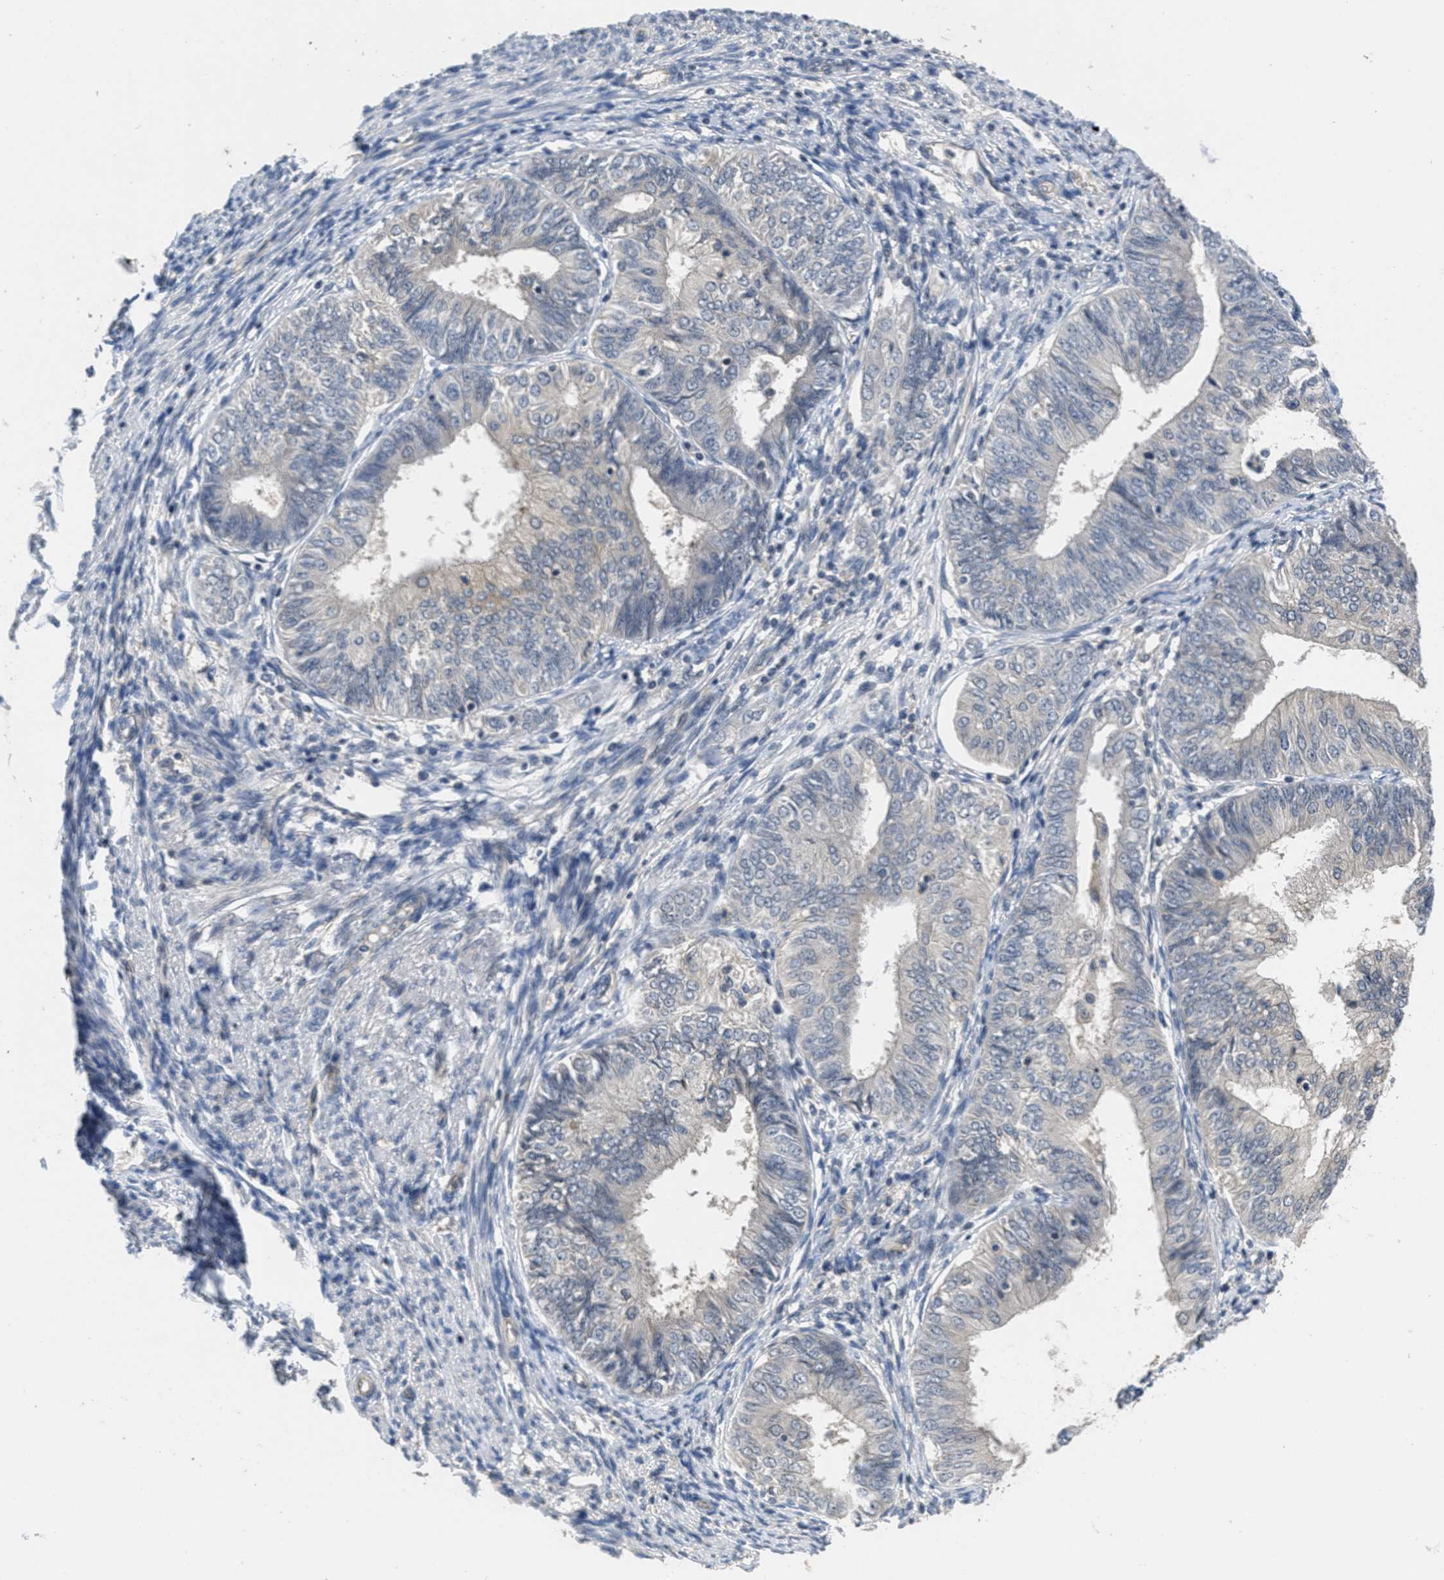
{"staining": {"intensity": "negative", "quantity": "none", "location": "none"}, "tissue": "endometrial cancer", "cell_type": "Tumor cells", "image_type": "cancer", "snomed": [{"axis": "morphology", "description": "Adenocarcinoma, NOS"}, {"axis": "topography", "description": "Endometrium"}], "caption": "An immunohistochemistry histopathology image of adenocarcinoma (endometrial) is shown. There is no staining in tumor cells of adenocarcinoma (endometrial). (Immunohistochemistry, brightfield microscopy, high magnification).", "gene": "ANGPT1", "patient": {"sex": "female", "age": 58}}